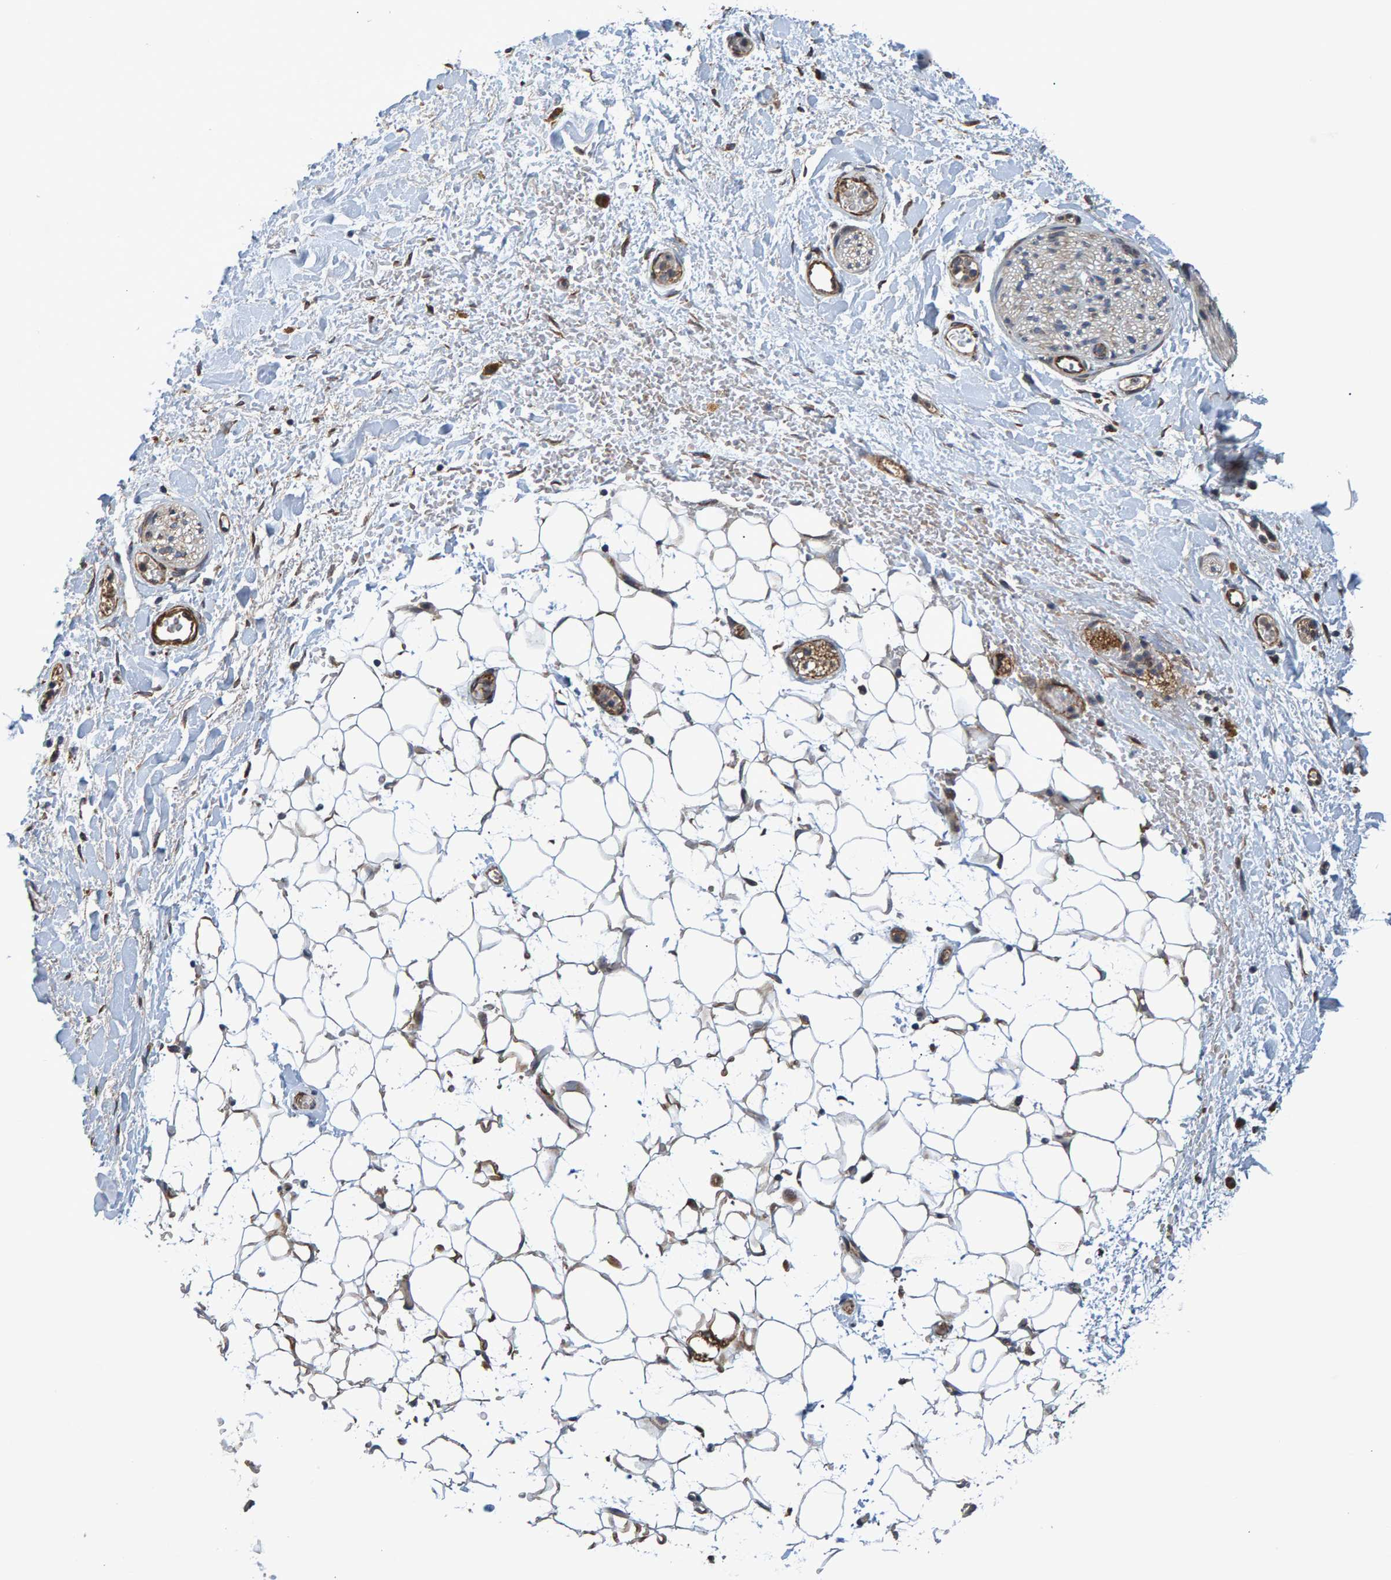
{"staining": {"intensity": "weak", "quantity": "<25%", "location": "cytoplasmic/membranous"}, "tissue": "adipose tissue", "cell_type": "Adipocytes", "image_type": "normal", "snomed": [{"axis": "morphology", "description": "Normal tissue, NOS"}, {"axis": "topography", "description": "Kidney"}, {"axis": "topography", "description": "Peripheral nerve tissue"}], "caption": "Benign adipose tissue was stained to show a protein in brown. There is no significant positivity in adipocytes. (DAB (3,3'-diaminobenzidine) immunohistochemistry (IHC) with hematoxylin counter stain).", "gene": "ATP6V1H", "patient": {"sex": "male", "age": 7}}